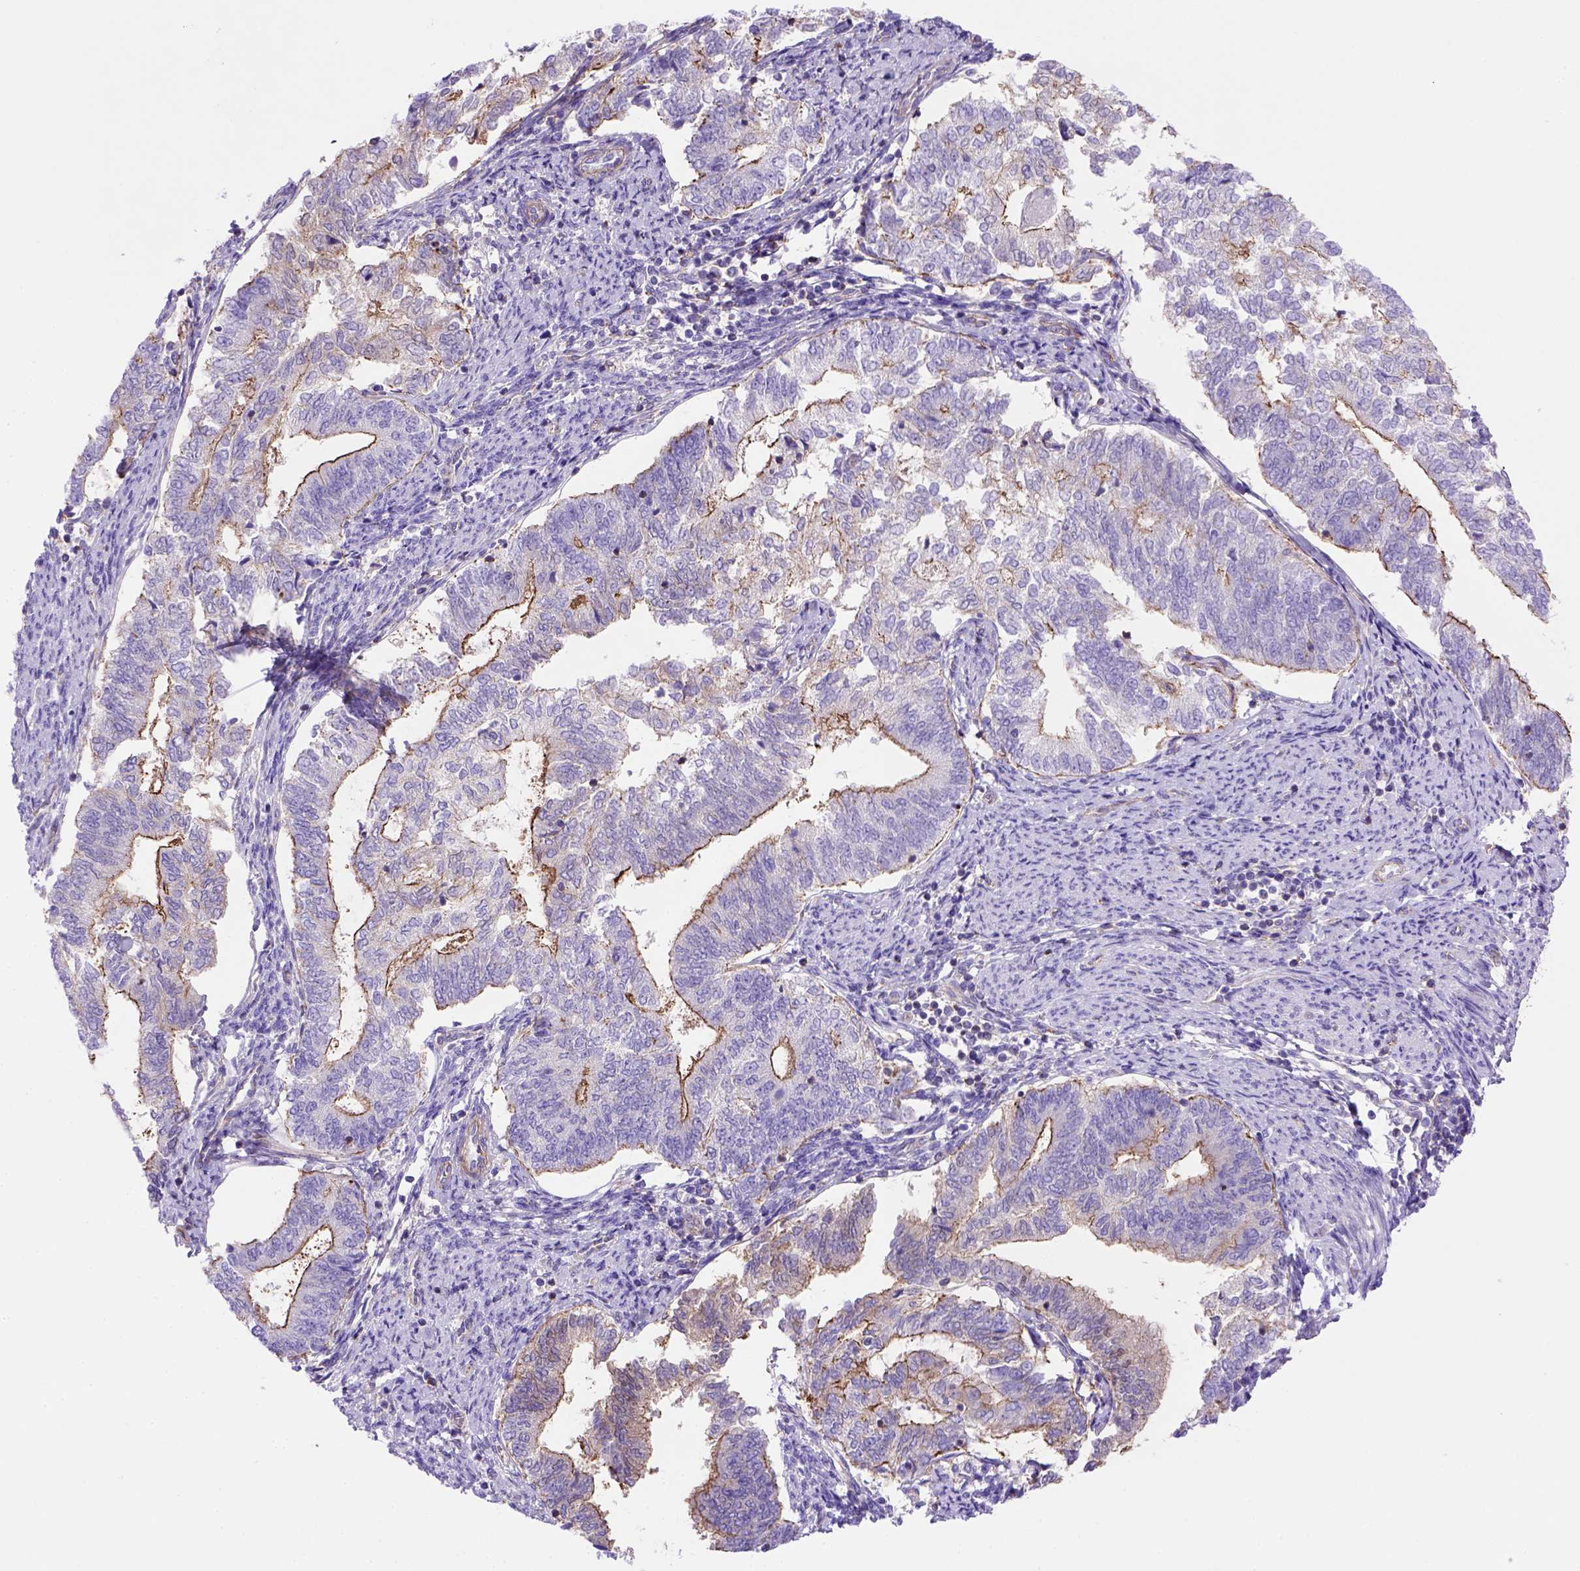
{"staining": {"intensity": "strong", "quantity": "<25%", "location": "cytoplasmic/membranous"}, "tissue": "endometrial cancer", "cell_type": "Tumor cells", "image_type": "cancer", "snomed": [{"axis": "morphology", "description": "Adenocarcinoma, NOS"}, {"axis": "topography", "description": "Endometrium"}], "caption": "Immunohistochemical staining of human endometrial adenocarcinoma shows medium levels of strong cytoplasmic/membranous protein staining in approximately <25% of tumor cells. Using DAB (3,3'-diaminobenzidine) (brown) and hematoxylin (blue) stains, captured at high magnification using brightfield microscopy.", "gene": "PEX12", "patient": {"sex": "female", "age": 65}}